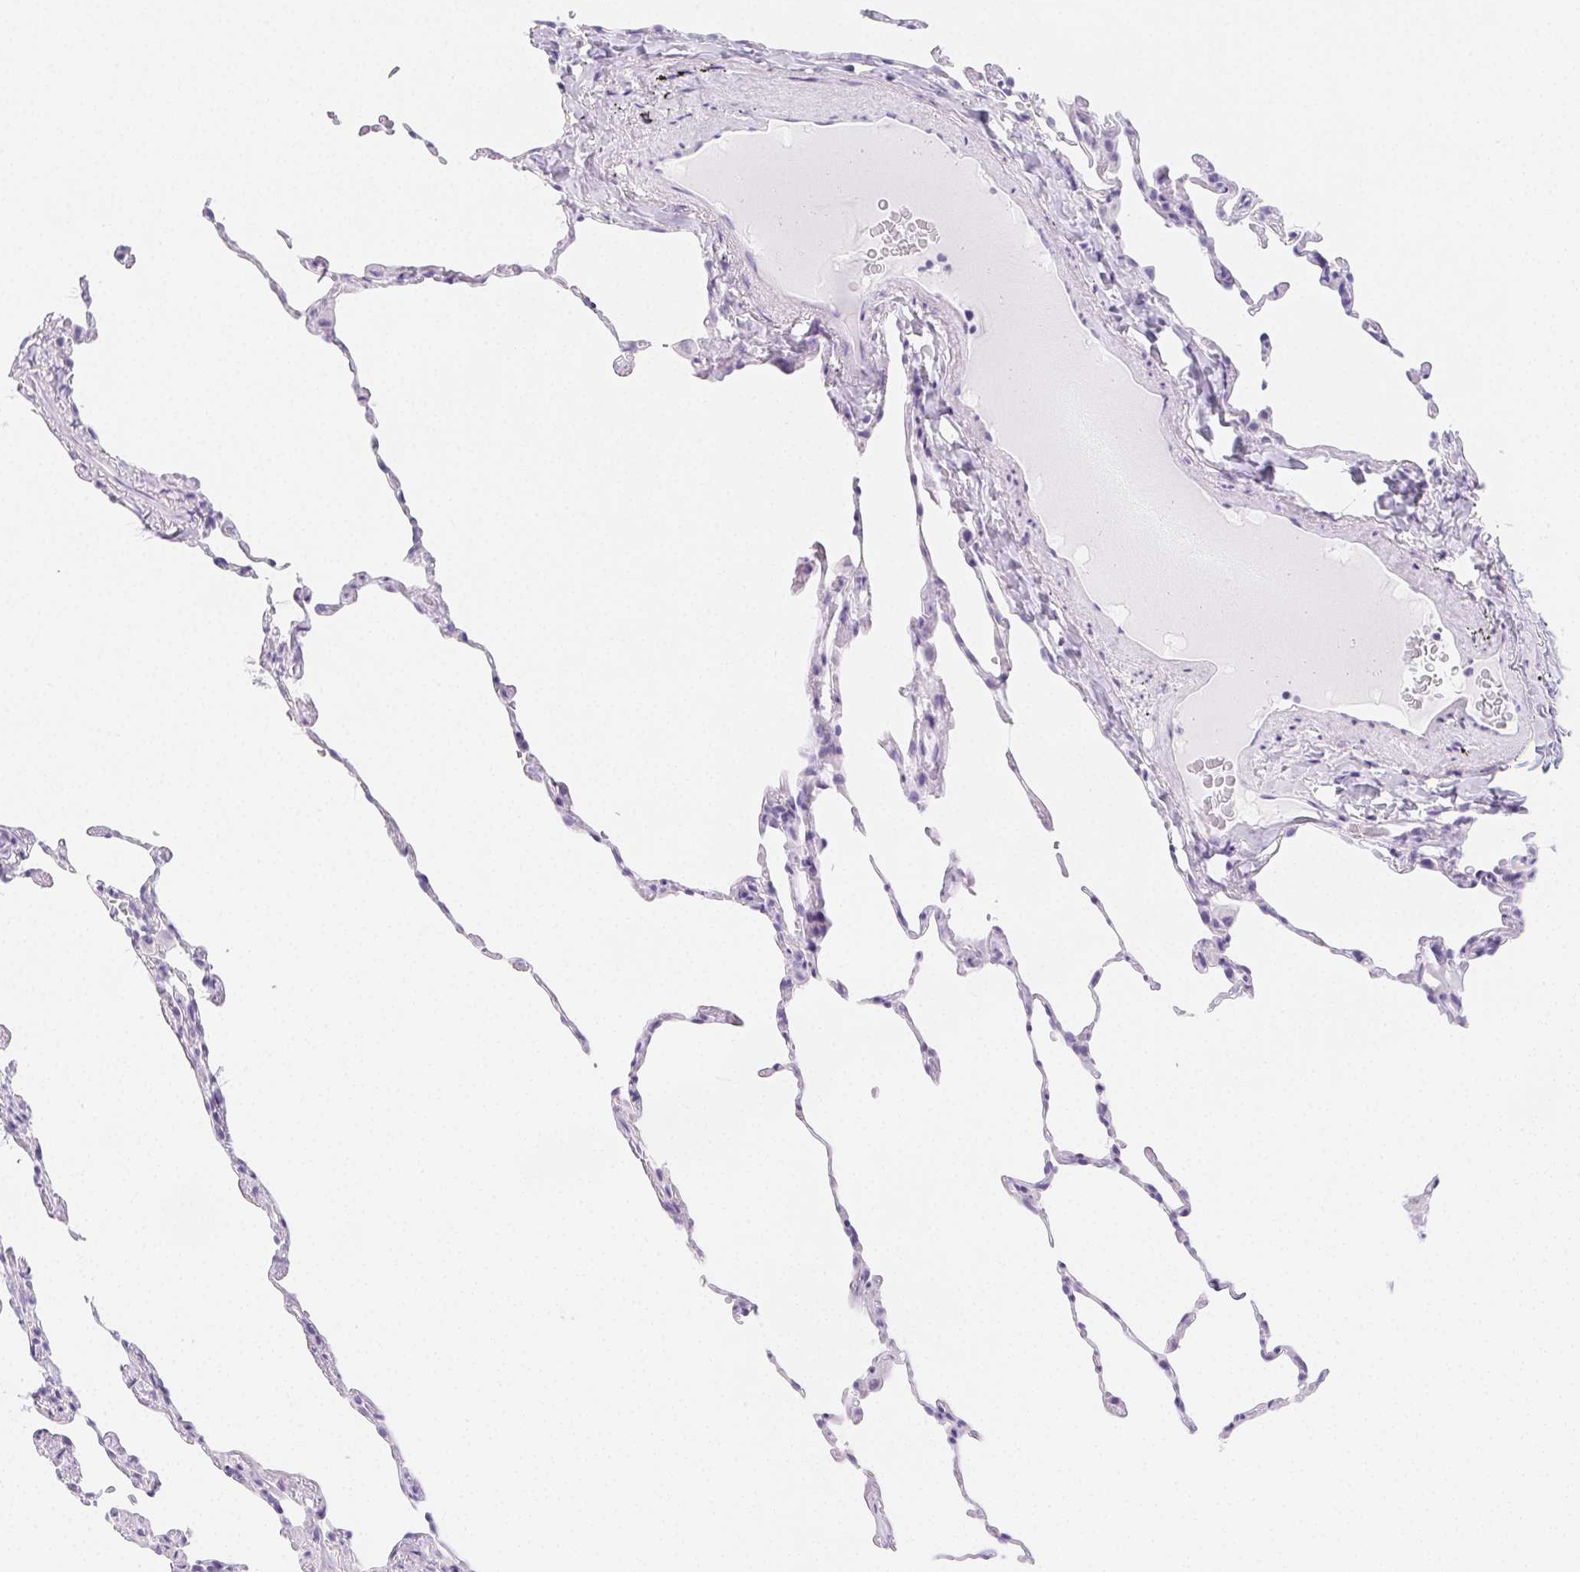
{"staining": {"intensity": "negative", "quantity": "none", "location": "none"}, "tissue": "lung", "cell_type": "Alveolar cells", "image_type": "normal", "snomed": [{"axis": "morphology", "description": "Normal tissue, NOS"}, {"axis": "topography", "description": "Lung"}], "caption": "Benign lung was stained to show a protein in brown. There is no significant expression in alveolar cells. Nuclei are stained in blue.", "gene": "ZBBX", "patient": {"sex": "female", "age": 57}}